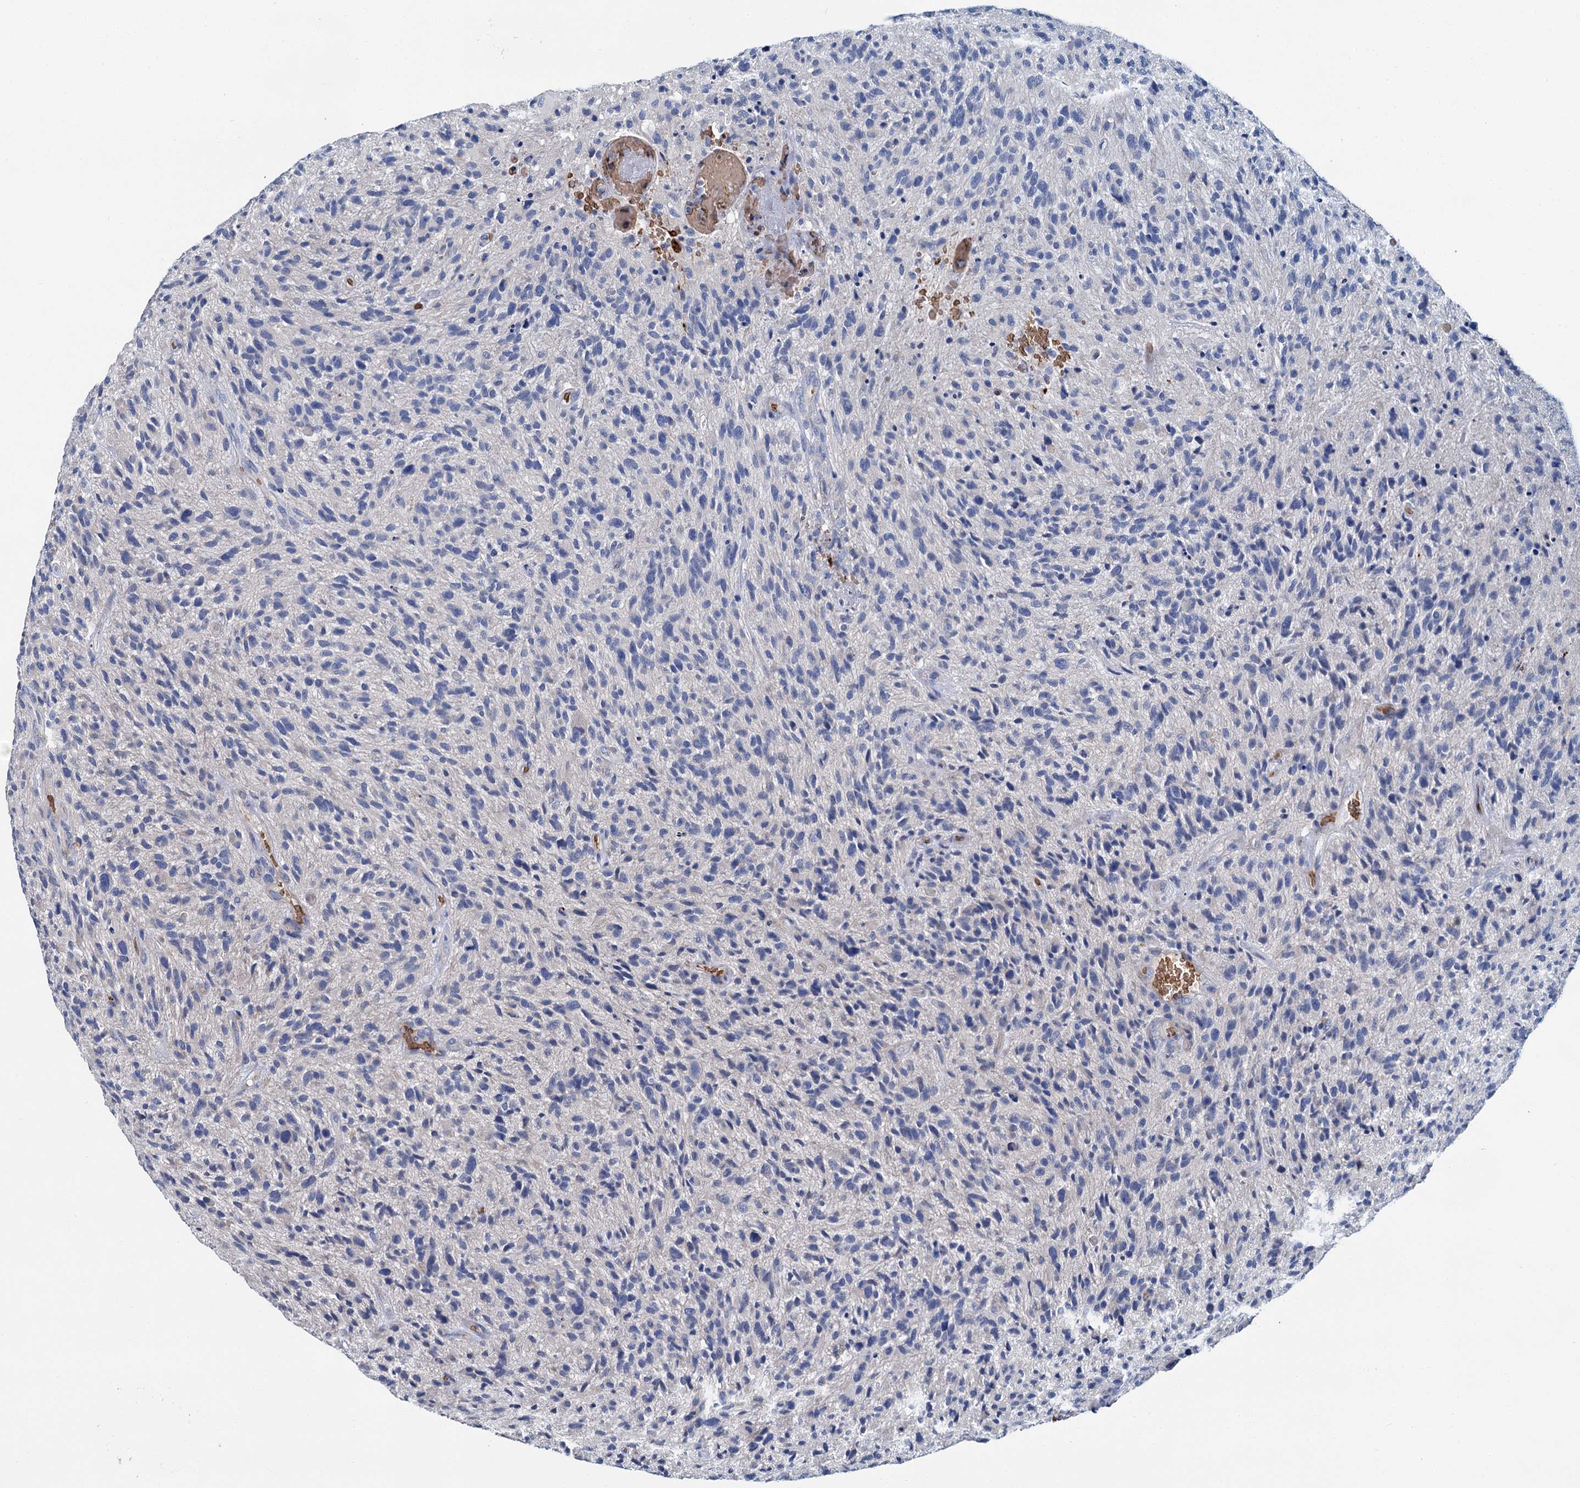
{"staining": {"intensity": "negative", "quantity": "none", "location": "none"}, "tissue": "glioma", "cell_type": "Tumor cells", "image_type": "cancer", "snomed": [{"axis": "morphology", "description": "Glioma, malignant, High grade"}, {"axis": "topography", "description": "Brain"}], "caption": "There is no significant expression in tumor cells of glioma.", "gene": "ATG2A", "patient": {"sex": "male", "age": 47}}